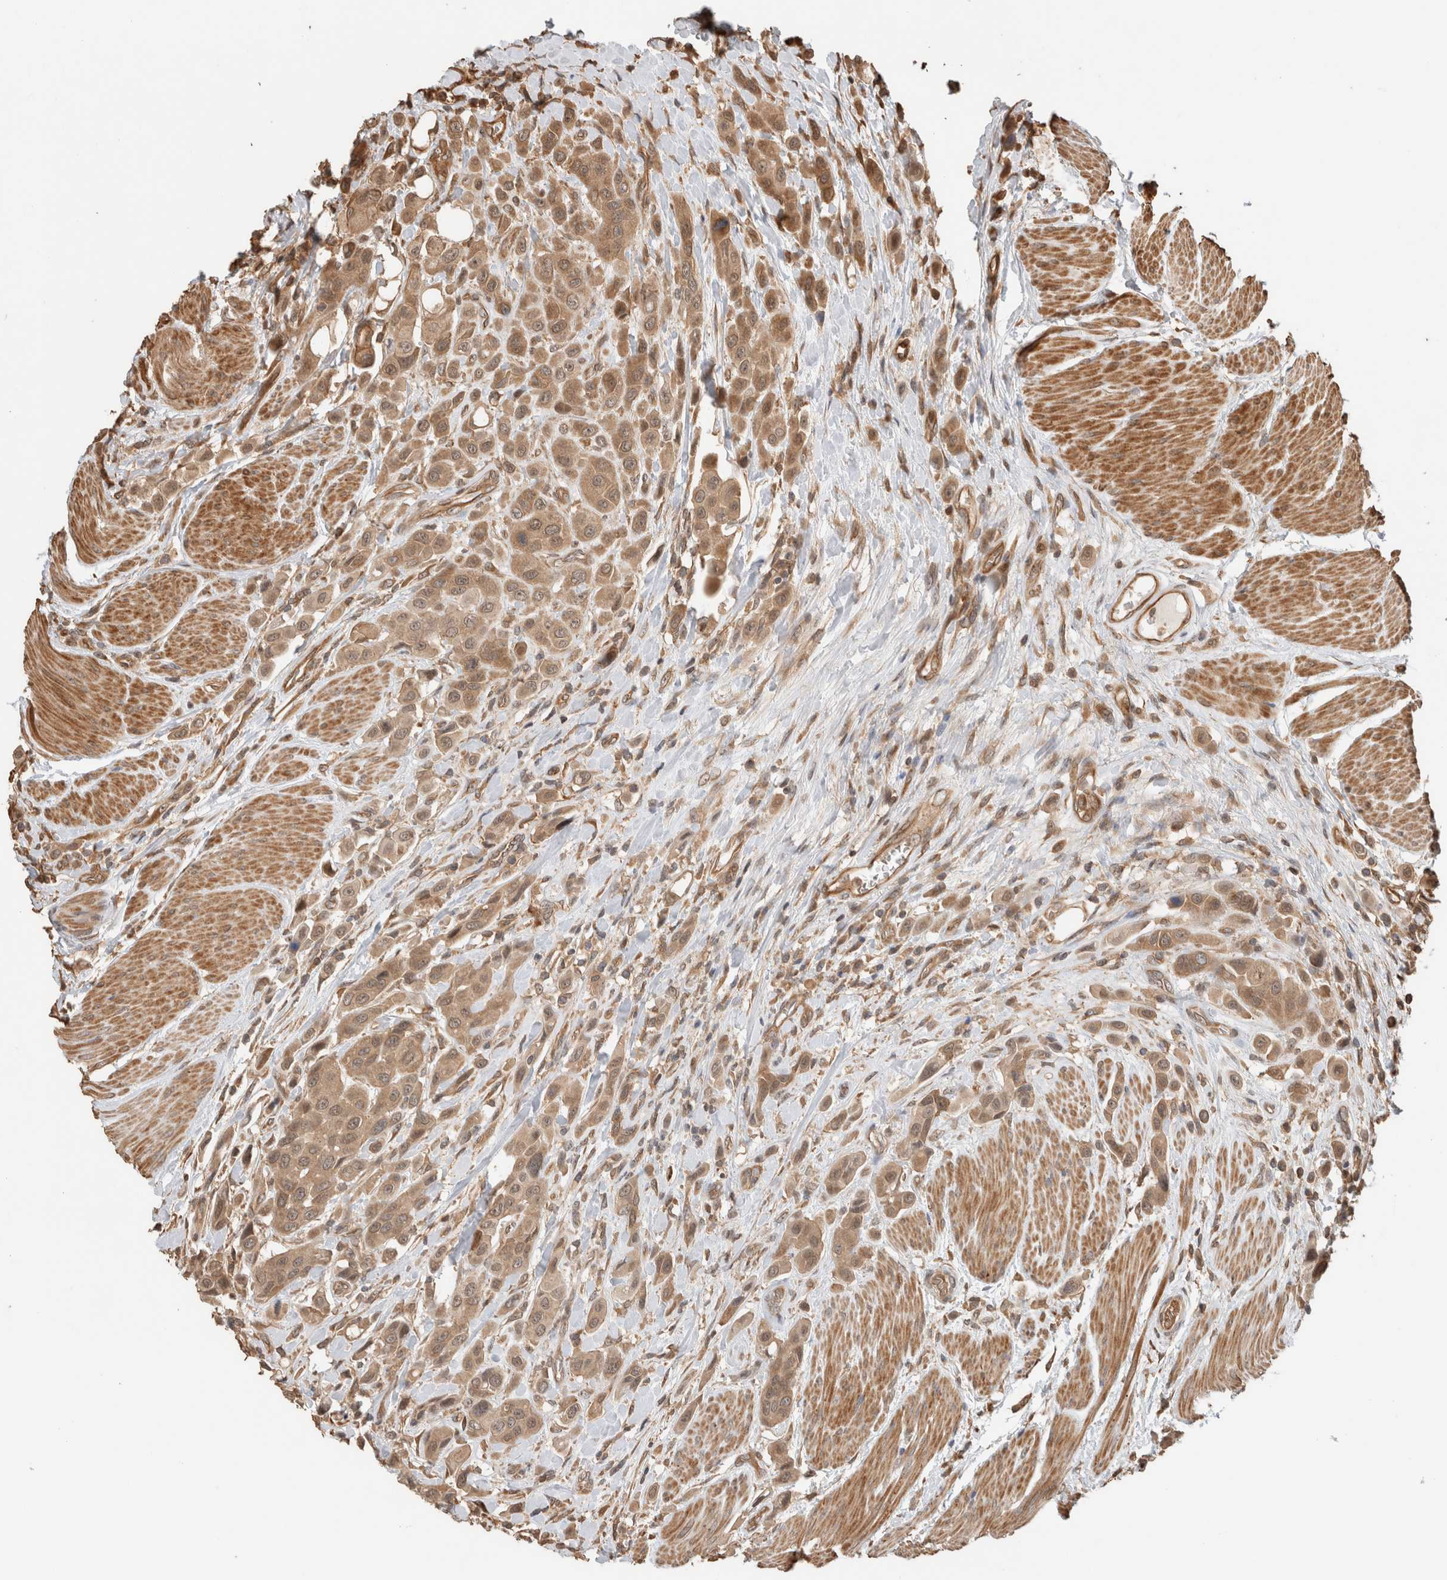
{"staining": {"intensity": "moderate", "quantity": ">75%", "location": "cytoplasmic/membranous"}, "tissue": "urothelial cancer", "cell_type": "Tumor cells", "image_type": "cancer", "snomed": [{"axis": "morphology", "description": "Urothelial carcinoma, High grade"}, {"axis": "topography", "description": "Urinary bladder"}], "caption": "Immunohistochemical staining of urothelial cancer reveals medium levels of moderate cytoplasmic/membranous protein positivity in about >75% of tumor cells.", "gene": "OTUD6B", "patient": {"sex": "male", "age": 50}}